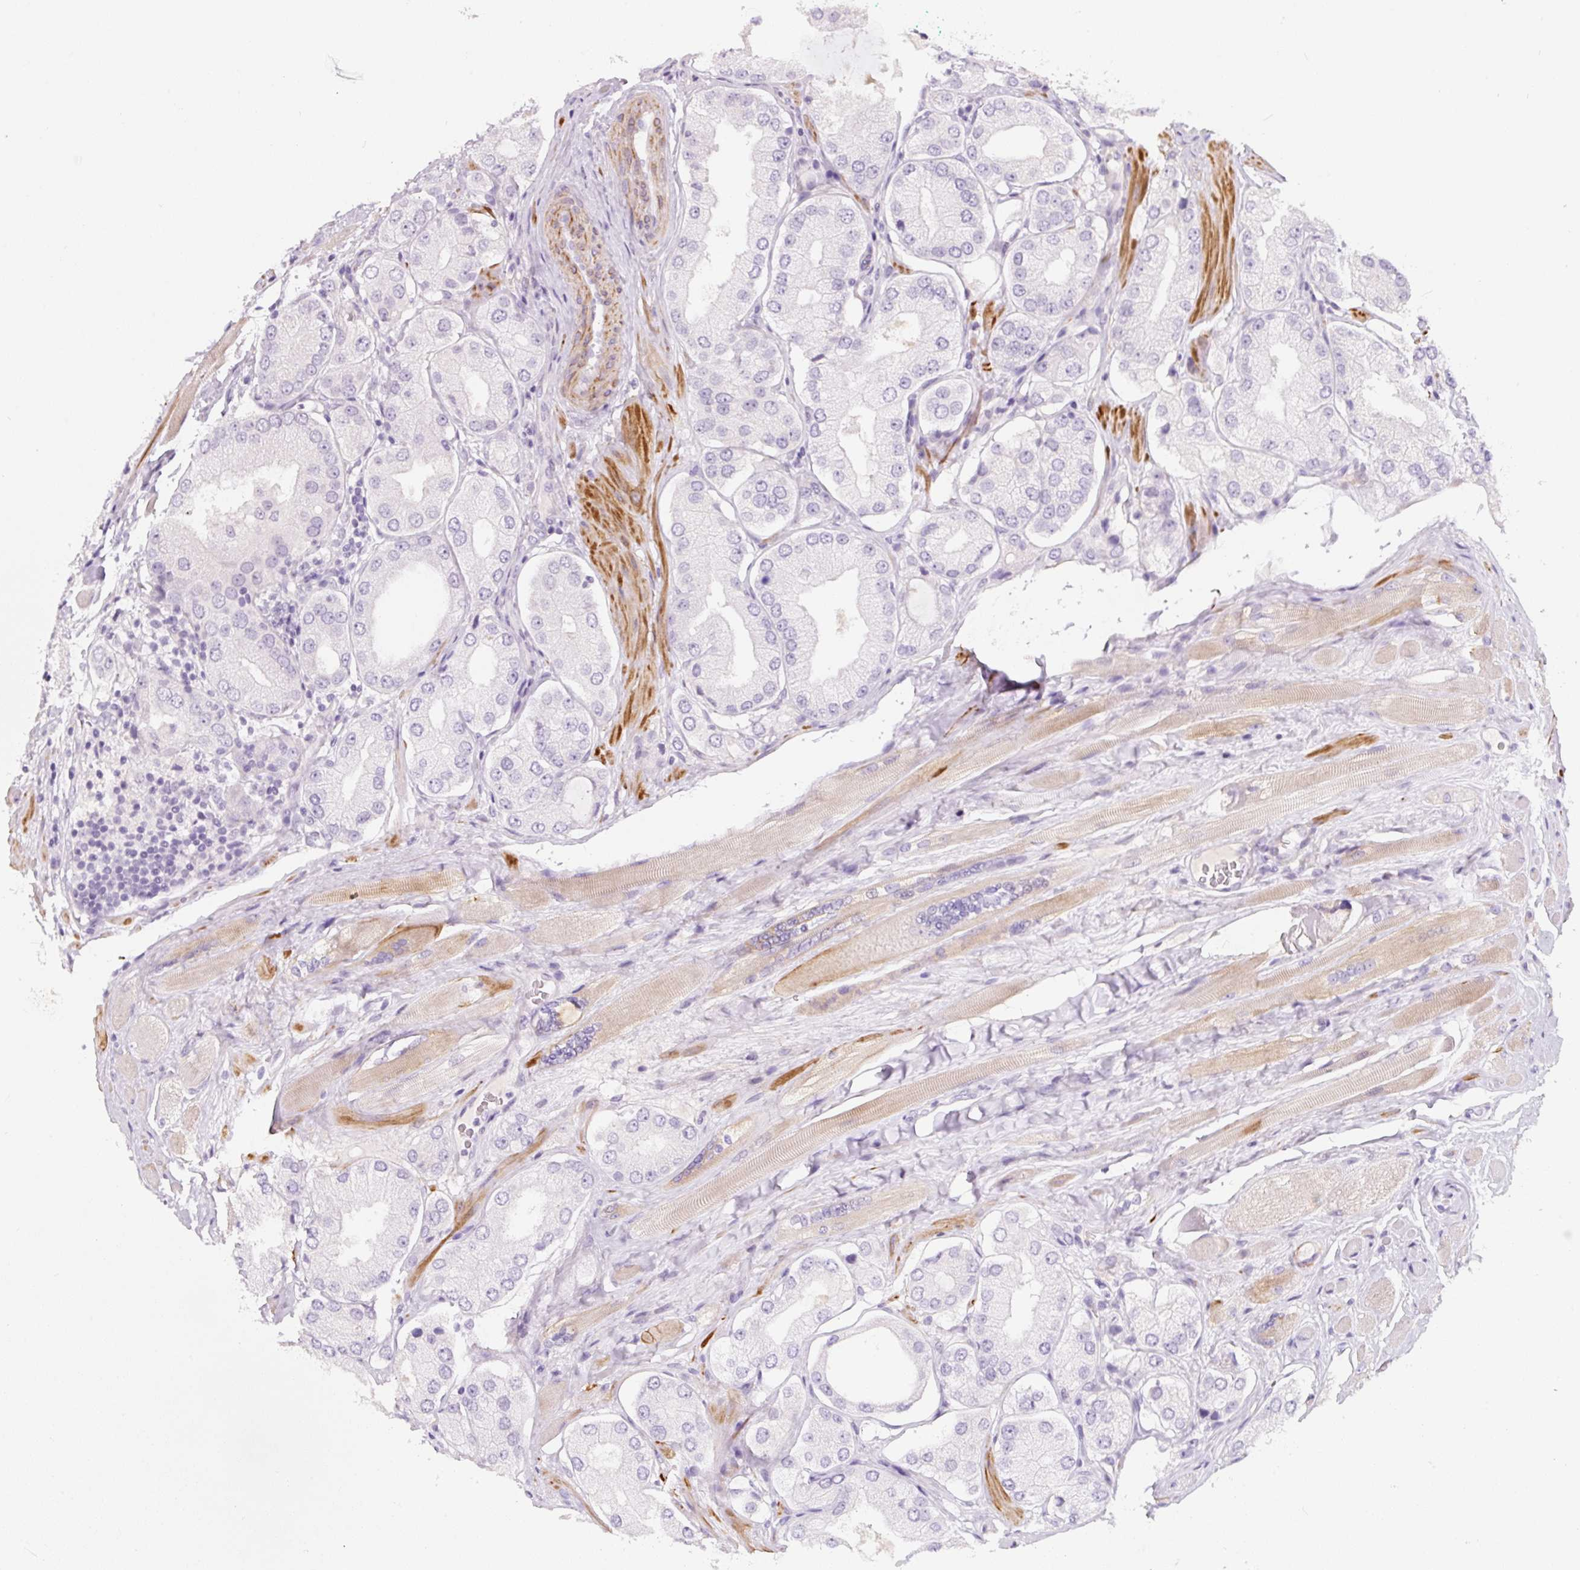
{"staining": {"intensity": "negative", "quantity": "none", "location": "none"}, "tissue": "prostate cancer", "cell_type": "Tumor cells", "image_type": "cancer", "snomed": [{"axis": "morphology", "description": "Adenocarcinoma, Low grade"}, {"axis": "topography", "description": "Prostate"}], "caption": "This is an immunohistochemistry micrograph of human adenocarcinoma (low-grade) (prostate). There is no staining in tumor cells.", "gene": "CCL25", "patient": {"sex": "male", "age": 42}}